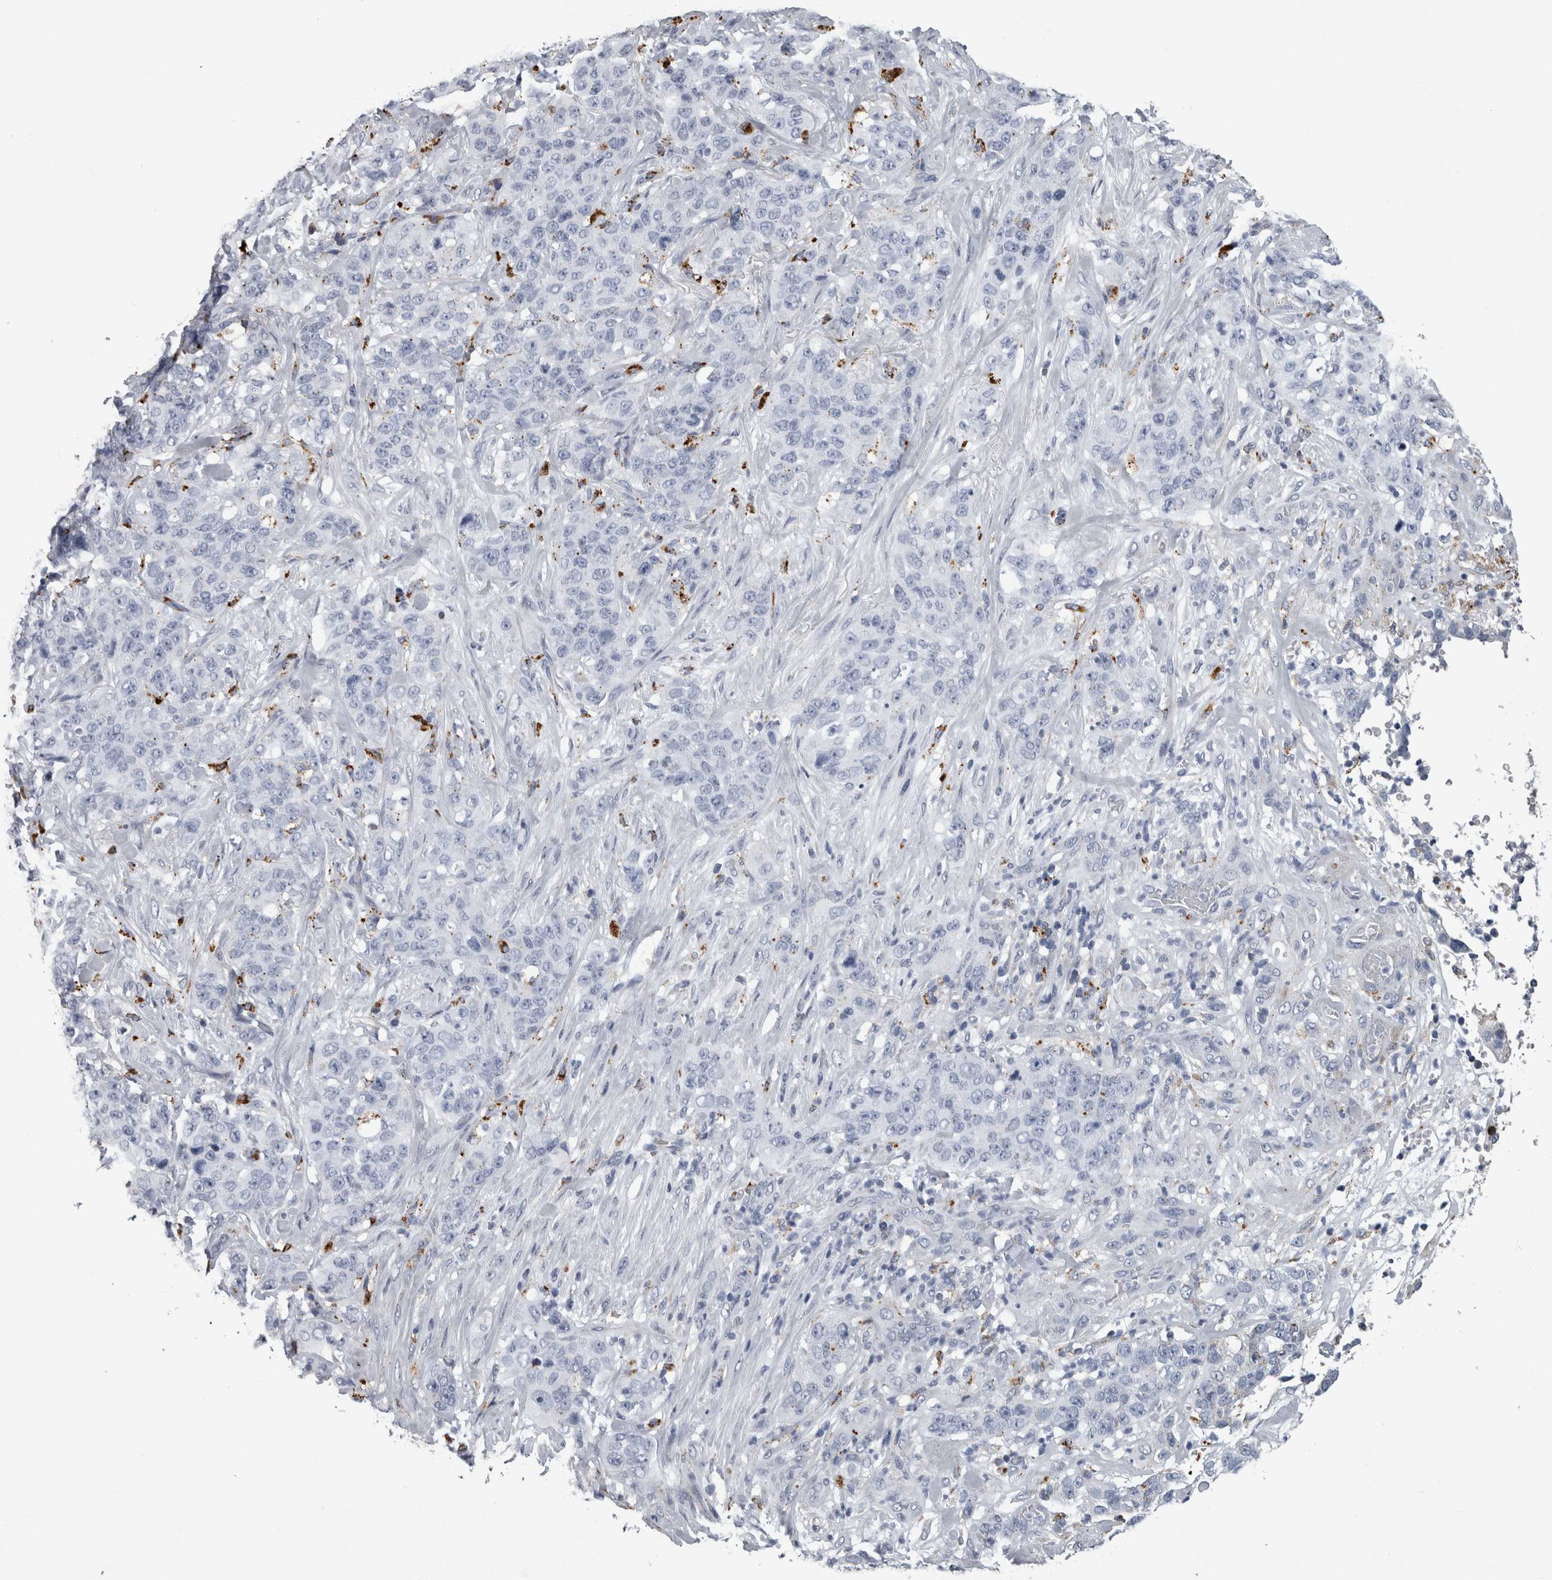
{"staining": {"intensity": "negative", "quantity": "none", "location": "none"}, "tissue": "stomach cancer", "cell_type": "Tumor cells", "image_type": "cancer", "snomed": [{"axis": "morphology", "description": "Adenocarcinoma, NOS"}, {"axis": "topography", "description": "Stomach"}], "caption": "DAB immunohistochemical staining of stomach cancer (adenocarcinoma) shows no significant positivity in tumor cells.", "gene": "DPP7", "patient": {"sex": "male", "age": 48}}